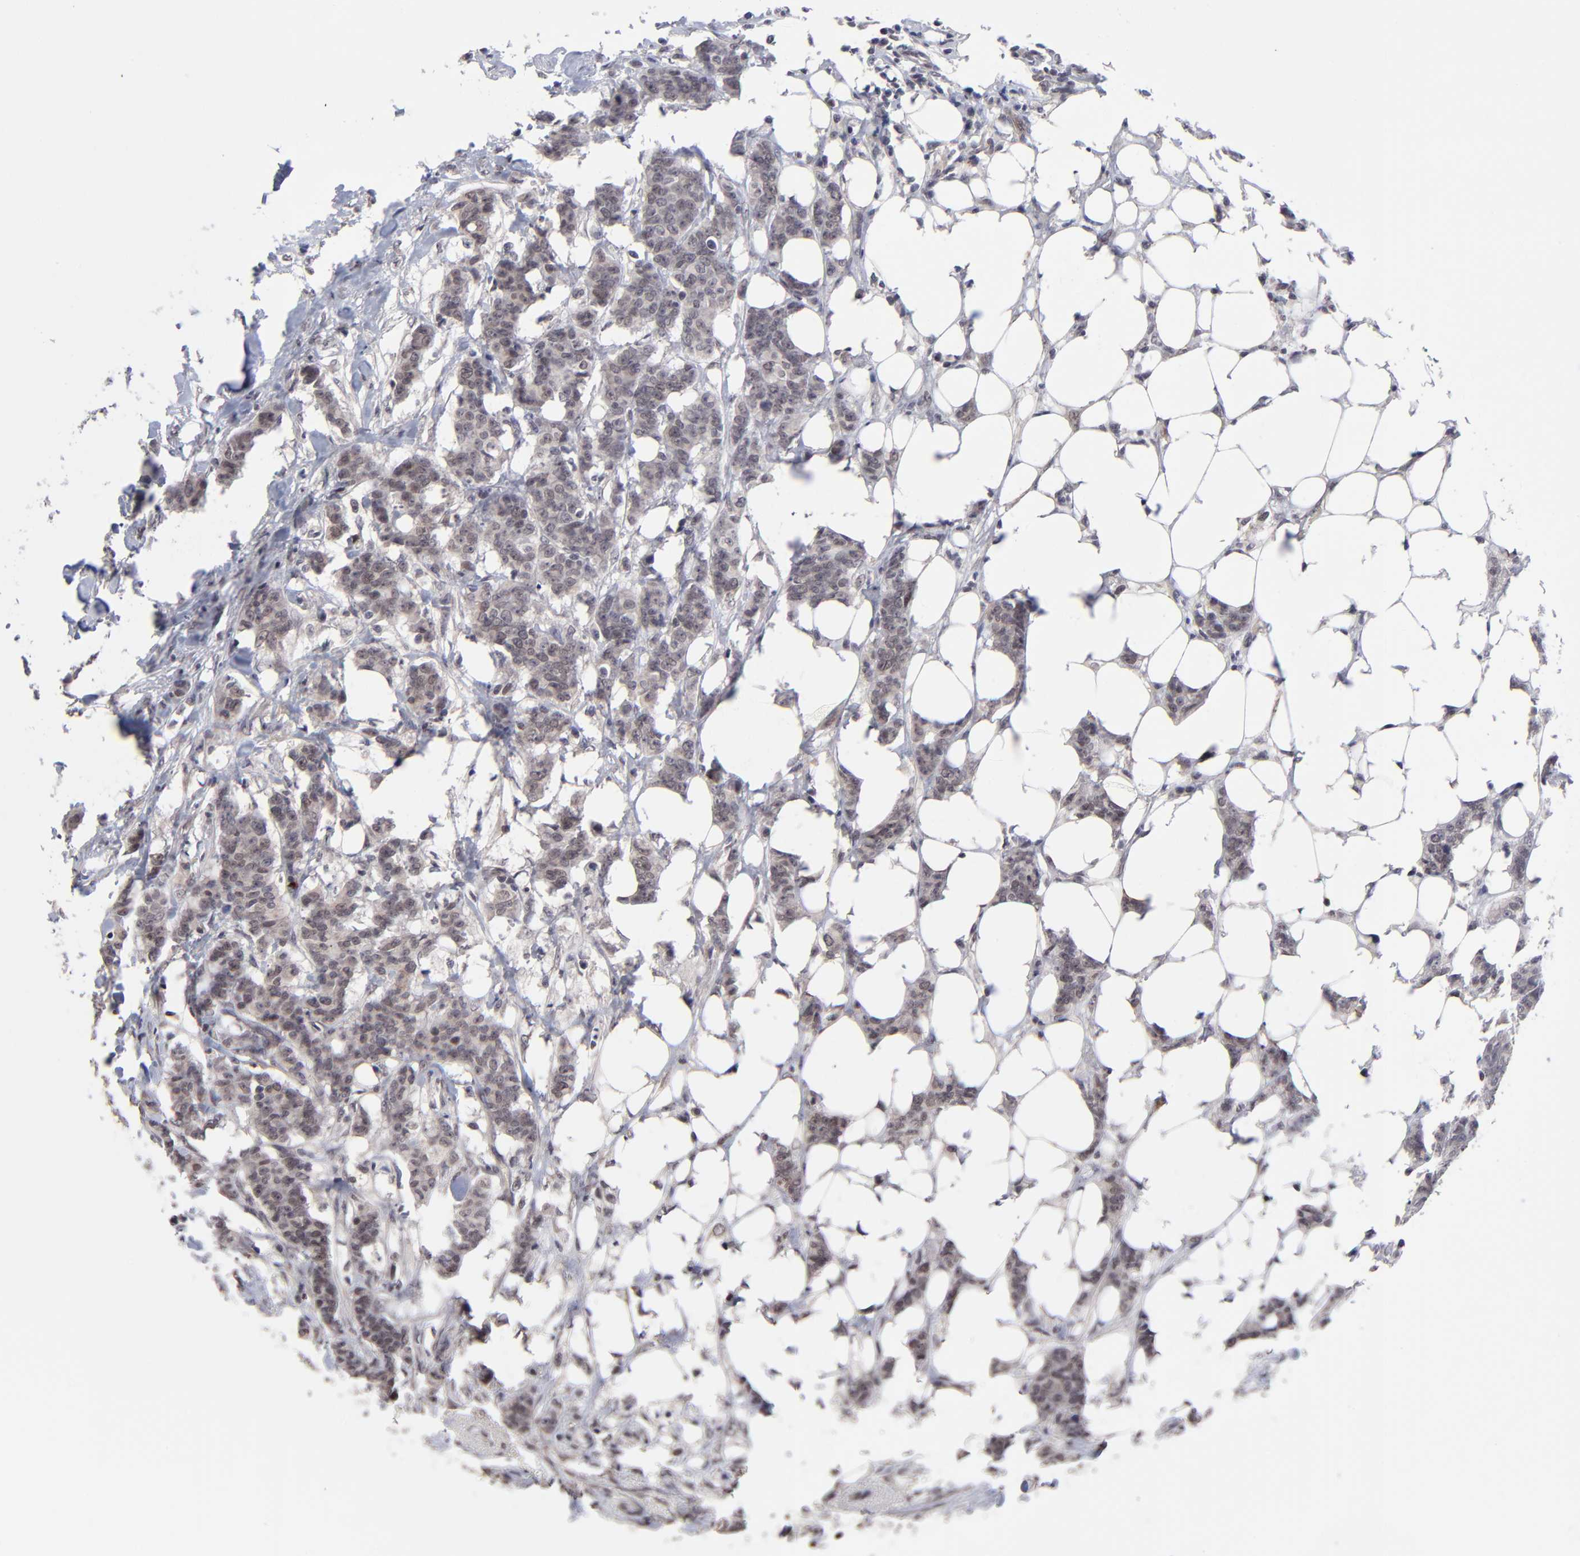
{"staining": {"intensity": "weak", "quantity": "25%-75%", "location": "cytoplasmic/membranous"}, "tissue": "breast cancer", "cell_type": "Tumor cells", "image_type": "cancer", "snomed": [{"axis": "morphology", "description": "Duct carcinoma"}, {"axis": "topography", "description": "Breast"}], "caption": "A high-resolution histopathology image shows IHC staining of breast cancer, which shows weak cytoplasmic/membranous staining in approximately 25%-75% of tumor cells.", "gene": "ZNF419", "patient": {"sex": "female", "age": 40}}